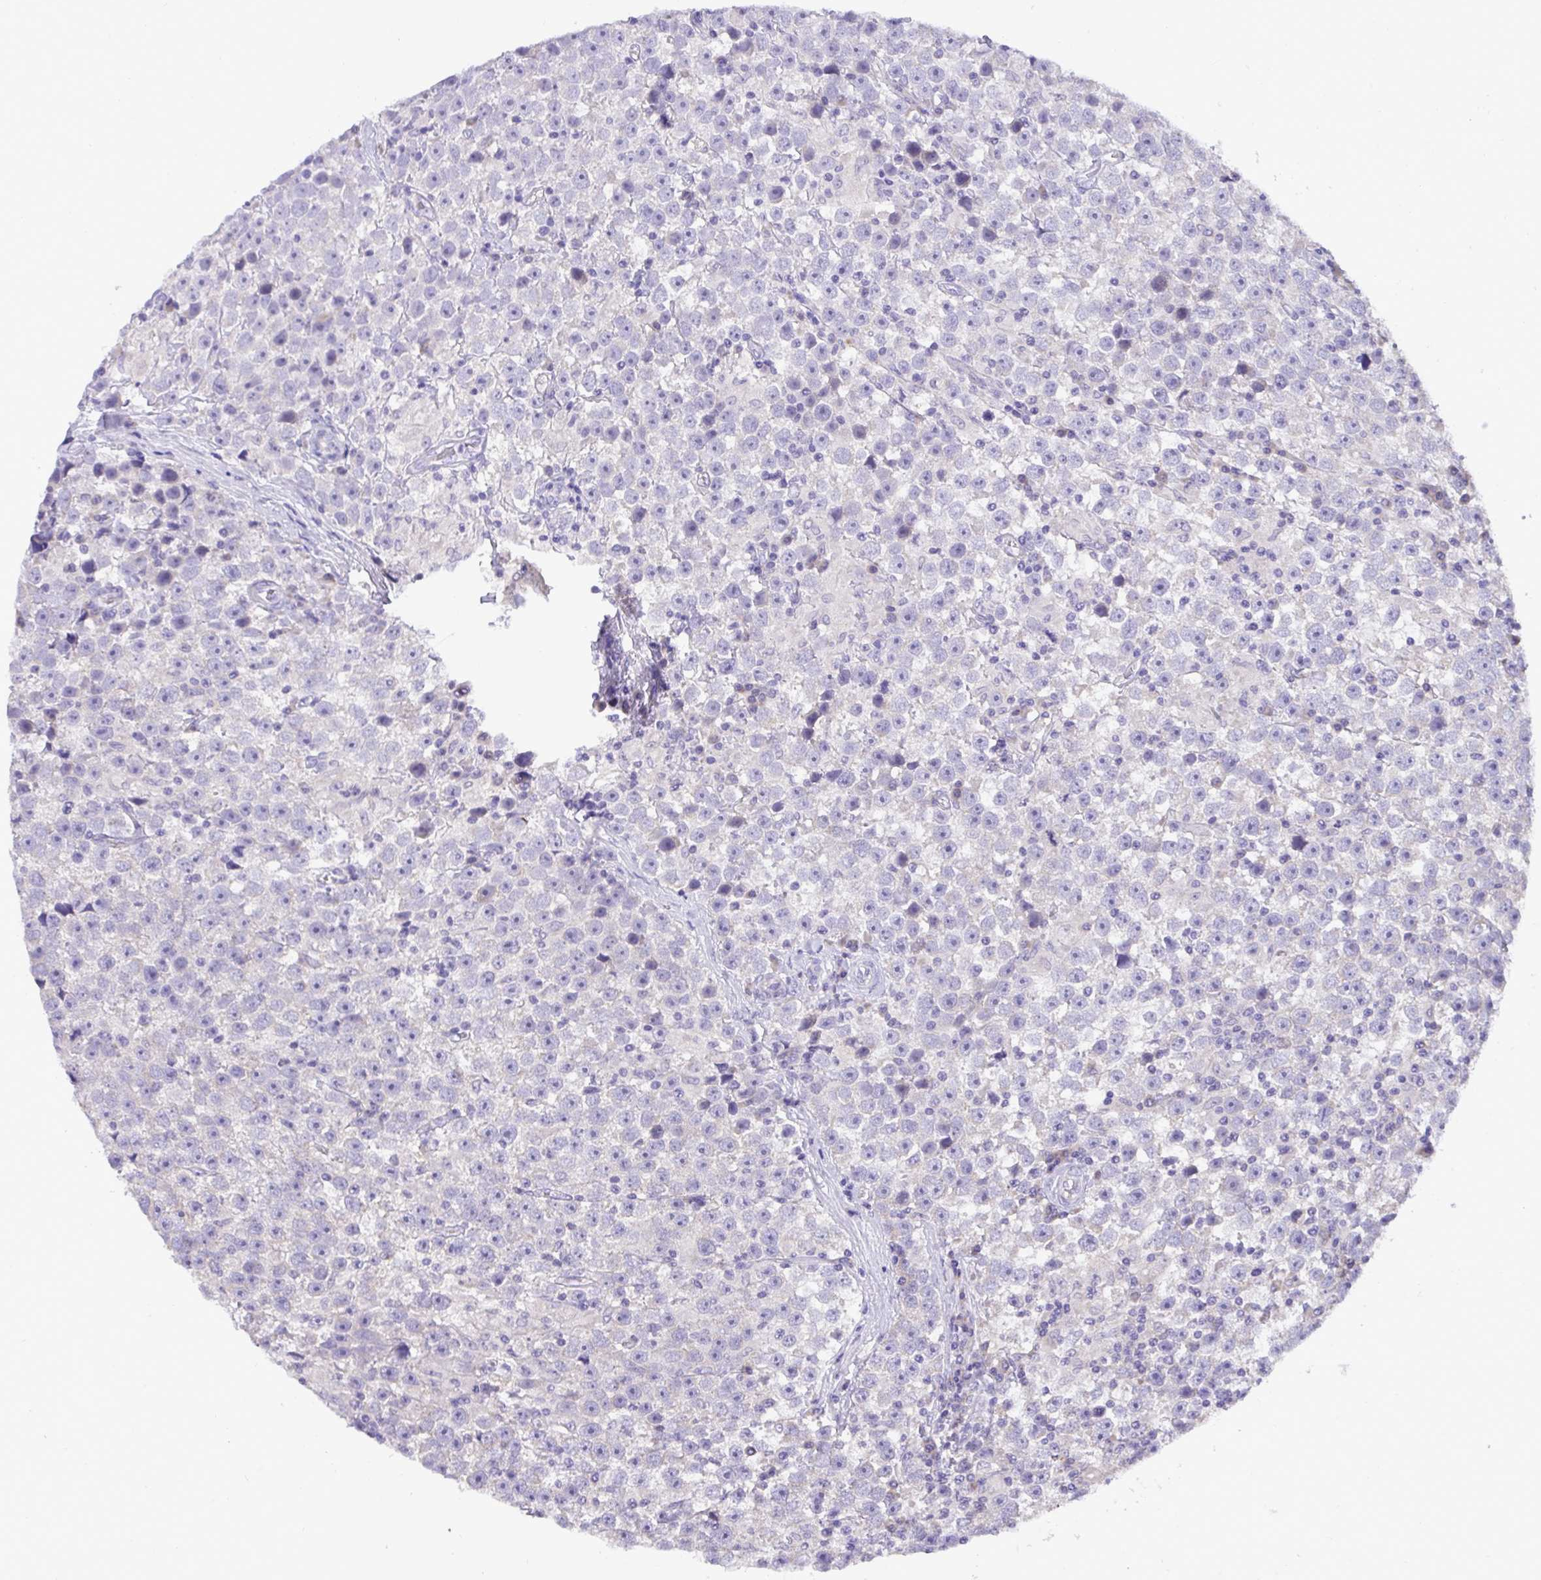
{"staining": {"intensity": "negative", "quantity": "none", "location": "none"}, "tissue": "testis cancer", "cell_type": "Tumor cells", "image_type": "cancer", "snomed": [{"axis": "morphology", "description": "Seminoma, NOS"}, {"axis": "topography", "description": "Testis"}], "caption": "The IHC micrograph has no significant positivity in tumor cells of testis seminoma tissue.", "gene": "ST8SIA2", "patient": {"sex": "male", "age": 31}}